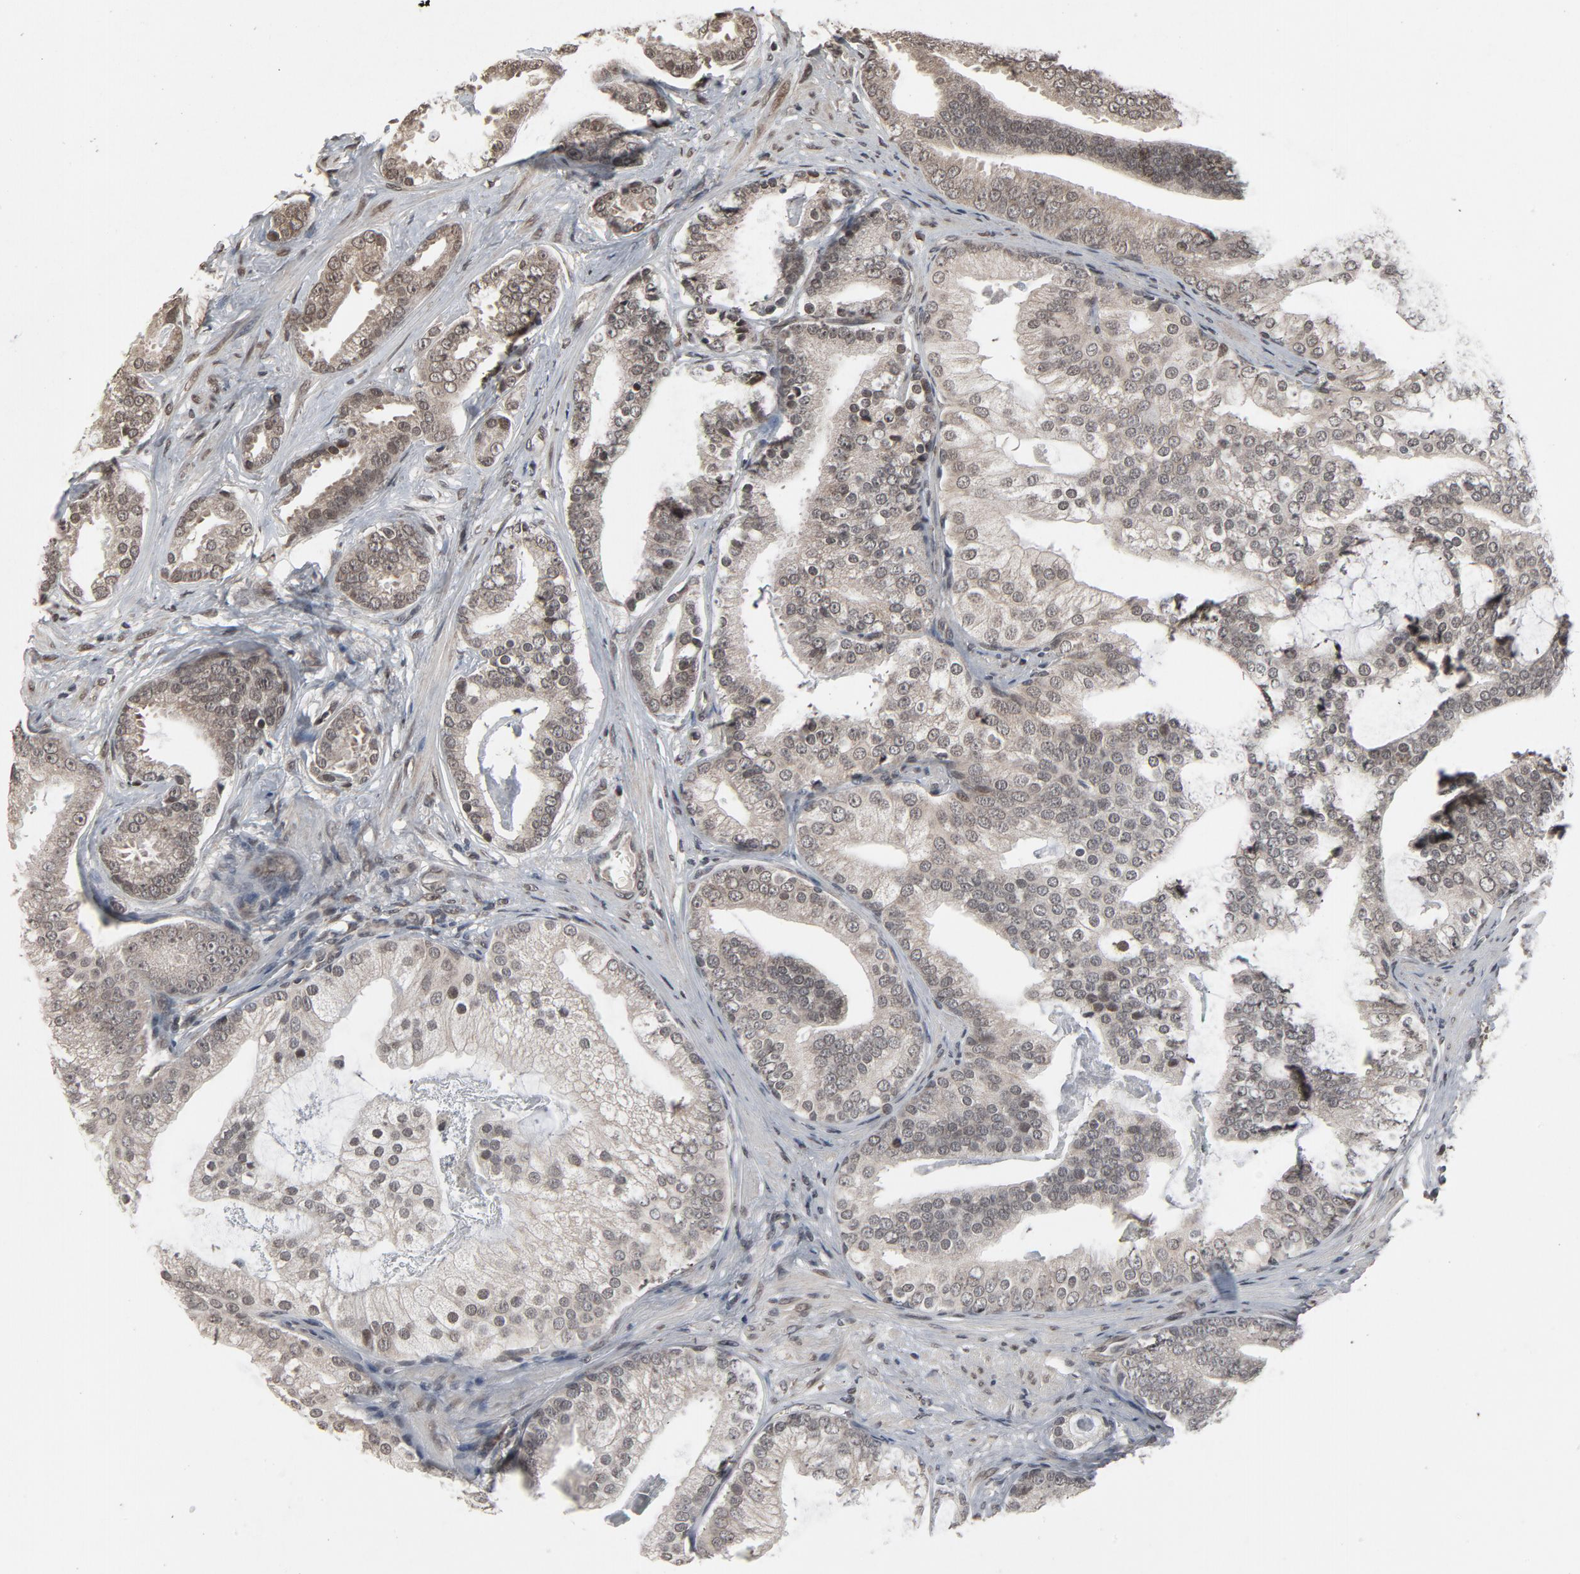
{"staining": {"intensity": "weak", "quantity": ">75%", "location": "cytoplasmic/membranous,nuclear"}, "tissue": "prostate cancer", "cell_type": "Tumor cells", "image_type": "cancer", "snomed": [{"axis": "morphology", "description": "Adenocarcinoma, Low grade"}, {"axis": "topography", "description": "Prostate"}], "caption": "Immunohistochemistry (DAB) staining of human prostate cancer exhibits weak cytoplasmic/membranous and nuclear protein staining in about >75% of tumor cells.", "gene": "POM121", "patient": {"sex": "male", "age": 58}}